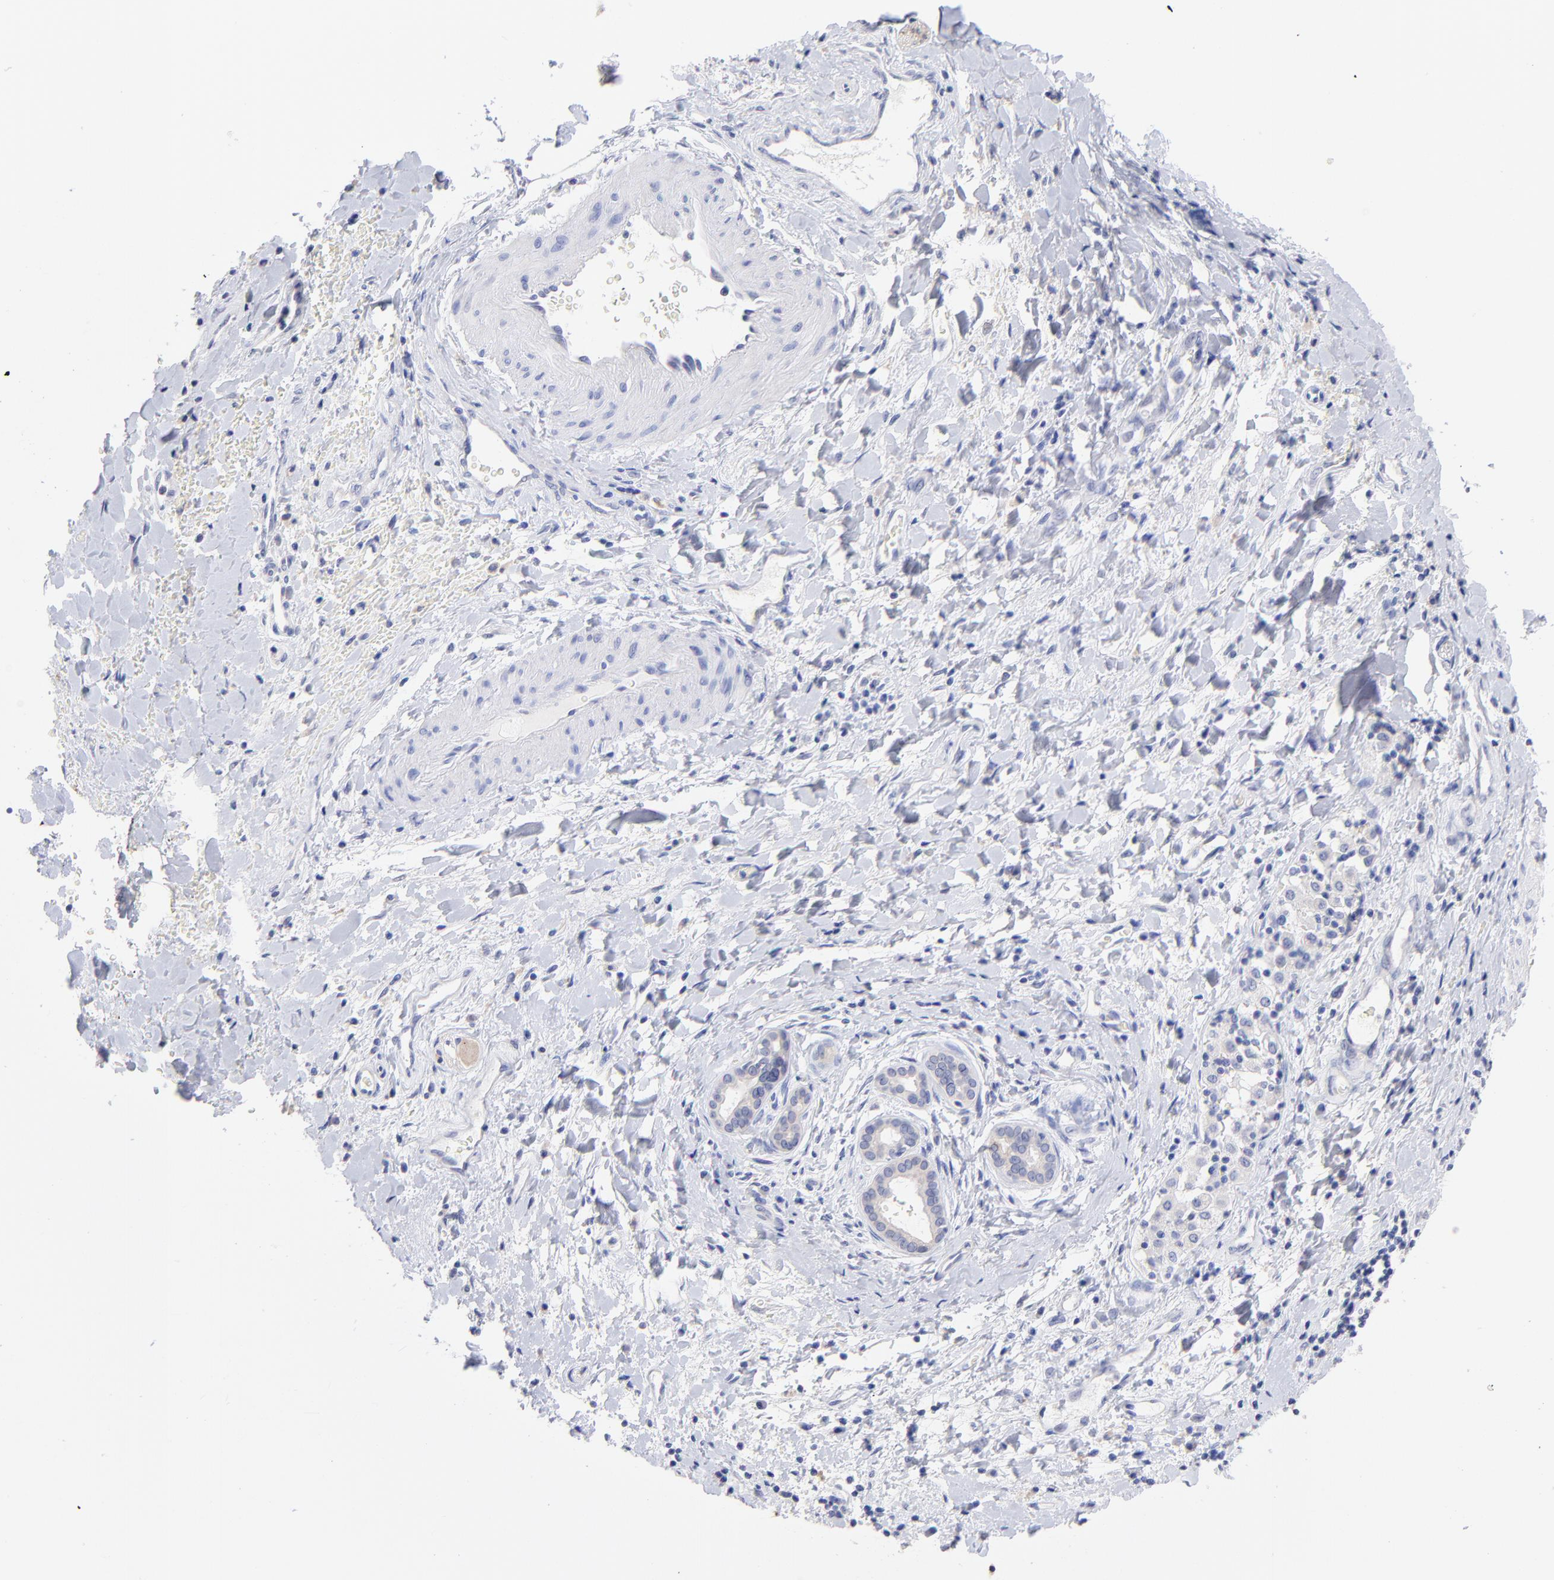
{"staining": {"intensity": "negative", "quantity": "none", "location": "none"}, "tissue": "liver cancer", "cell_type": "Tumor cells", "image_type": "cancer", "snomed": [{"axis": "morphology", "description": "Cholangiocarcinoma"}, {"axis": "topography", "description": "Liver"}], "caption": "Tumor cells are negative for protein expression in human liver cancer (cholangiocarcinoma). (DAB IHC, high magnification).", "gene": "CFAP57", "patient": {"sex": "male", "age": 57}}